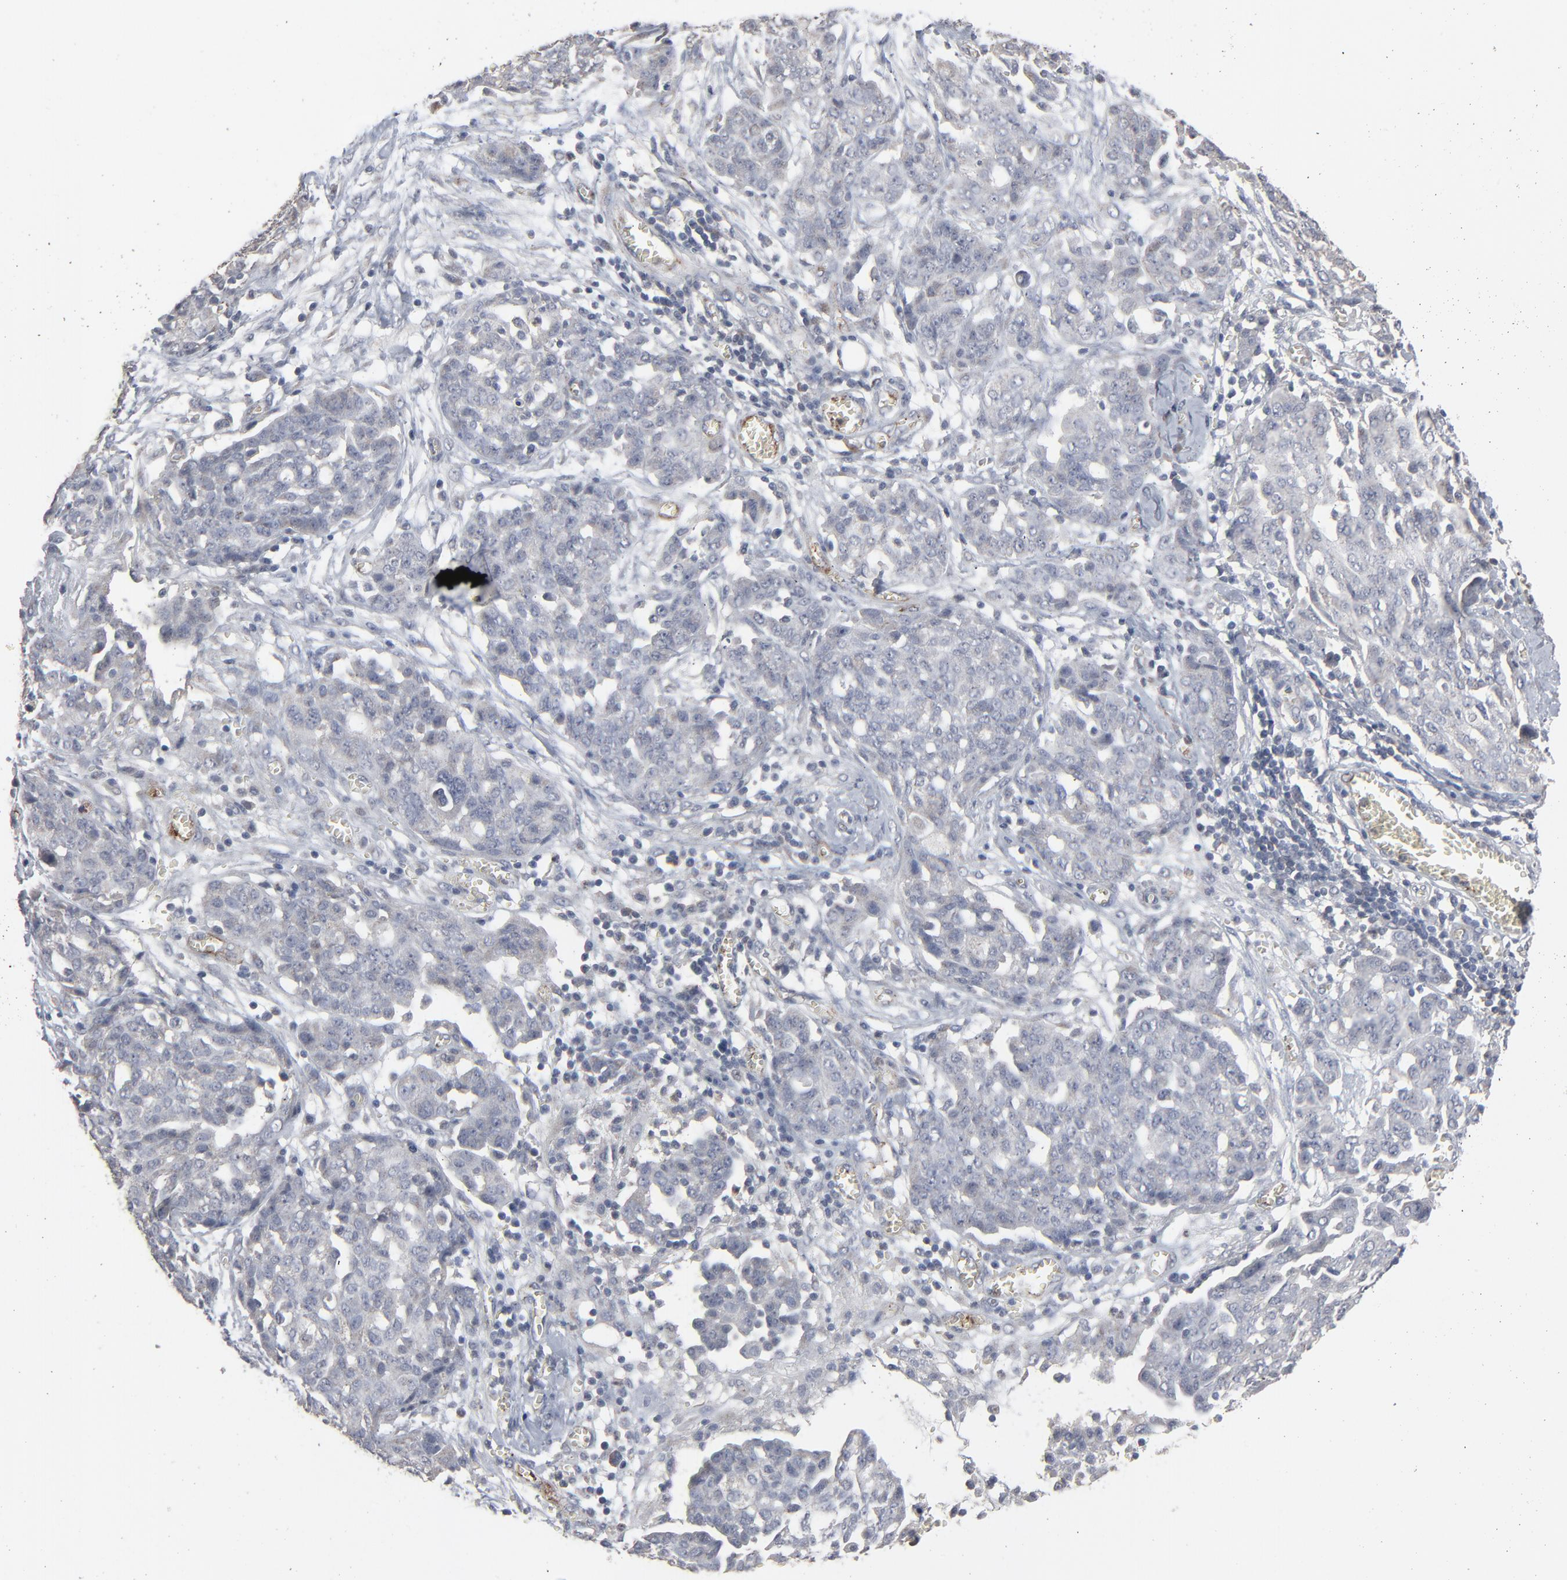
{"staining": {"intensity": "negative", "quantity": "none", "location": "none"}, "tissue": "ovarian cancer", "cell_type": "Tumor cells", "image_type": "cancer", "snomed": [{"axis": "morphology", "description": "Cystadenocarcinoma, serous, NOS"}, {"axis": "topography", "description": "Soft tissue"}, {"axis": "topography", "description": "Ovary"}], "caption": "A micrograph of ovarian serous cystadenocarcinoma stained for a protein displays no brown staining in tumor cells. (Stains: DAB IHC with hematoxylin counter stain, Microscopy: brightfield microscopy at high magnification).", "gene": "JAM3", "patient": {"sex": "female", "age": 57}}